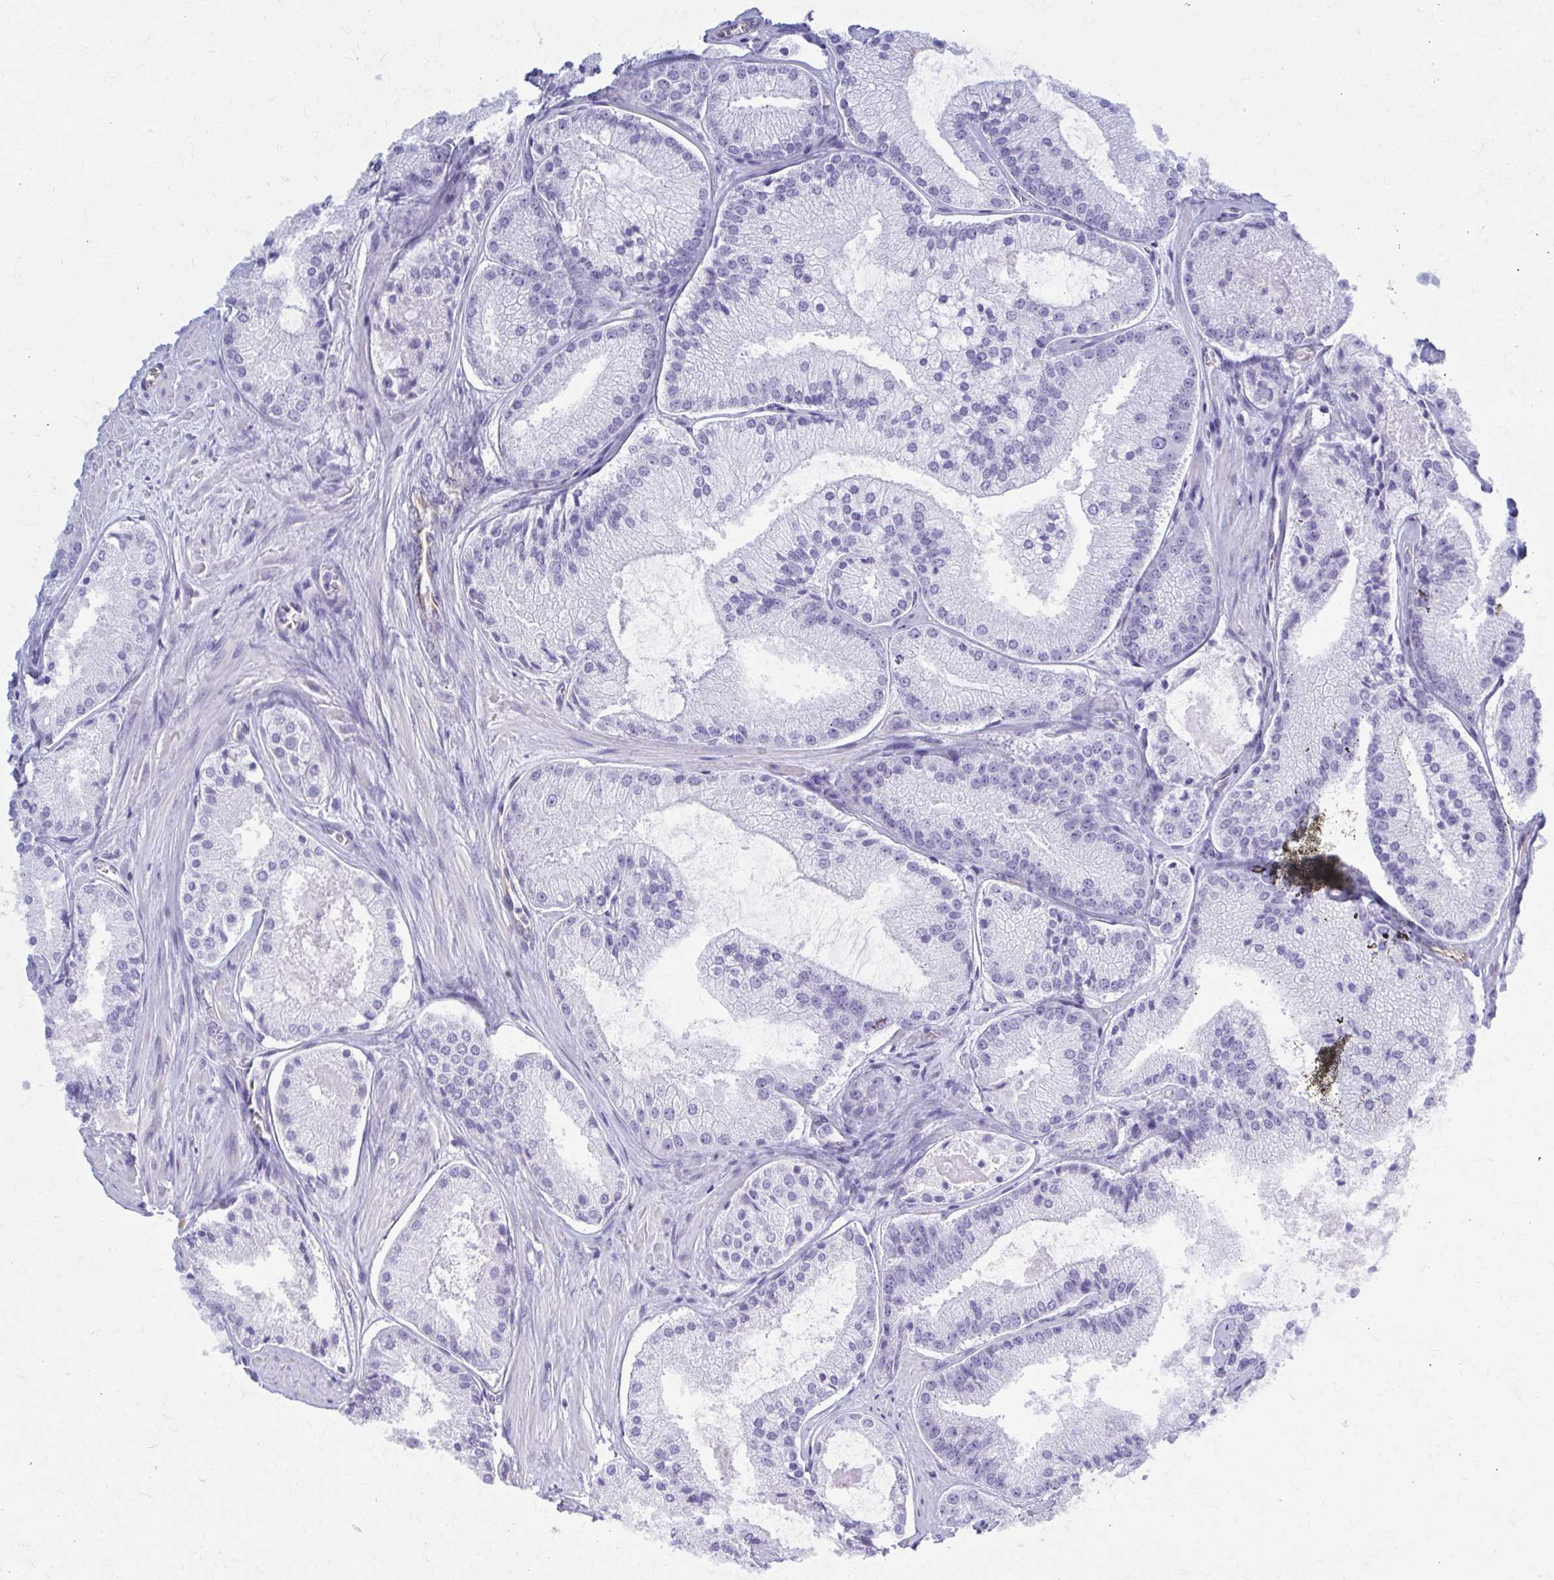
{"staining": {"intensity": "negative", "quantity": "none", "location": "none"}, "tissue": "prostate cancer", "cell_type": "Tumor cells", "image_type": "cancer", "snomed": [{"axis": "morphology", "description": "Adenocarcinoma, High grade"}, {"axis": "topography", "description": "Prostate"}], "caption": "There is no significant expression in tumor cells of prostate adenocarcinoma (high-grade). The staining is performed using DAB (3,3'-diaminobenzidine) brown chromogen with nuclei counter-stained in using hematoxylin.", "gene": "GFAP", "patient": {"sex": "male", "age": 73}}